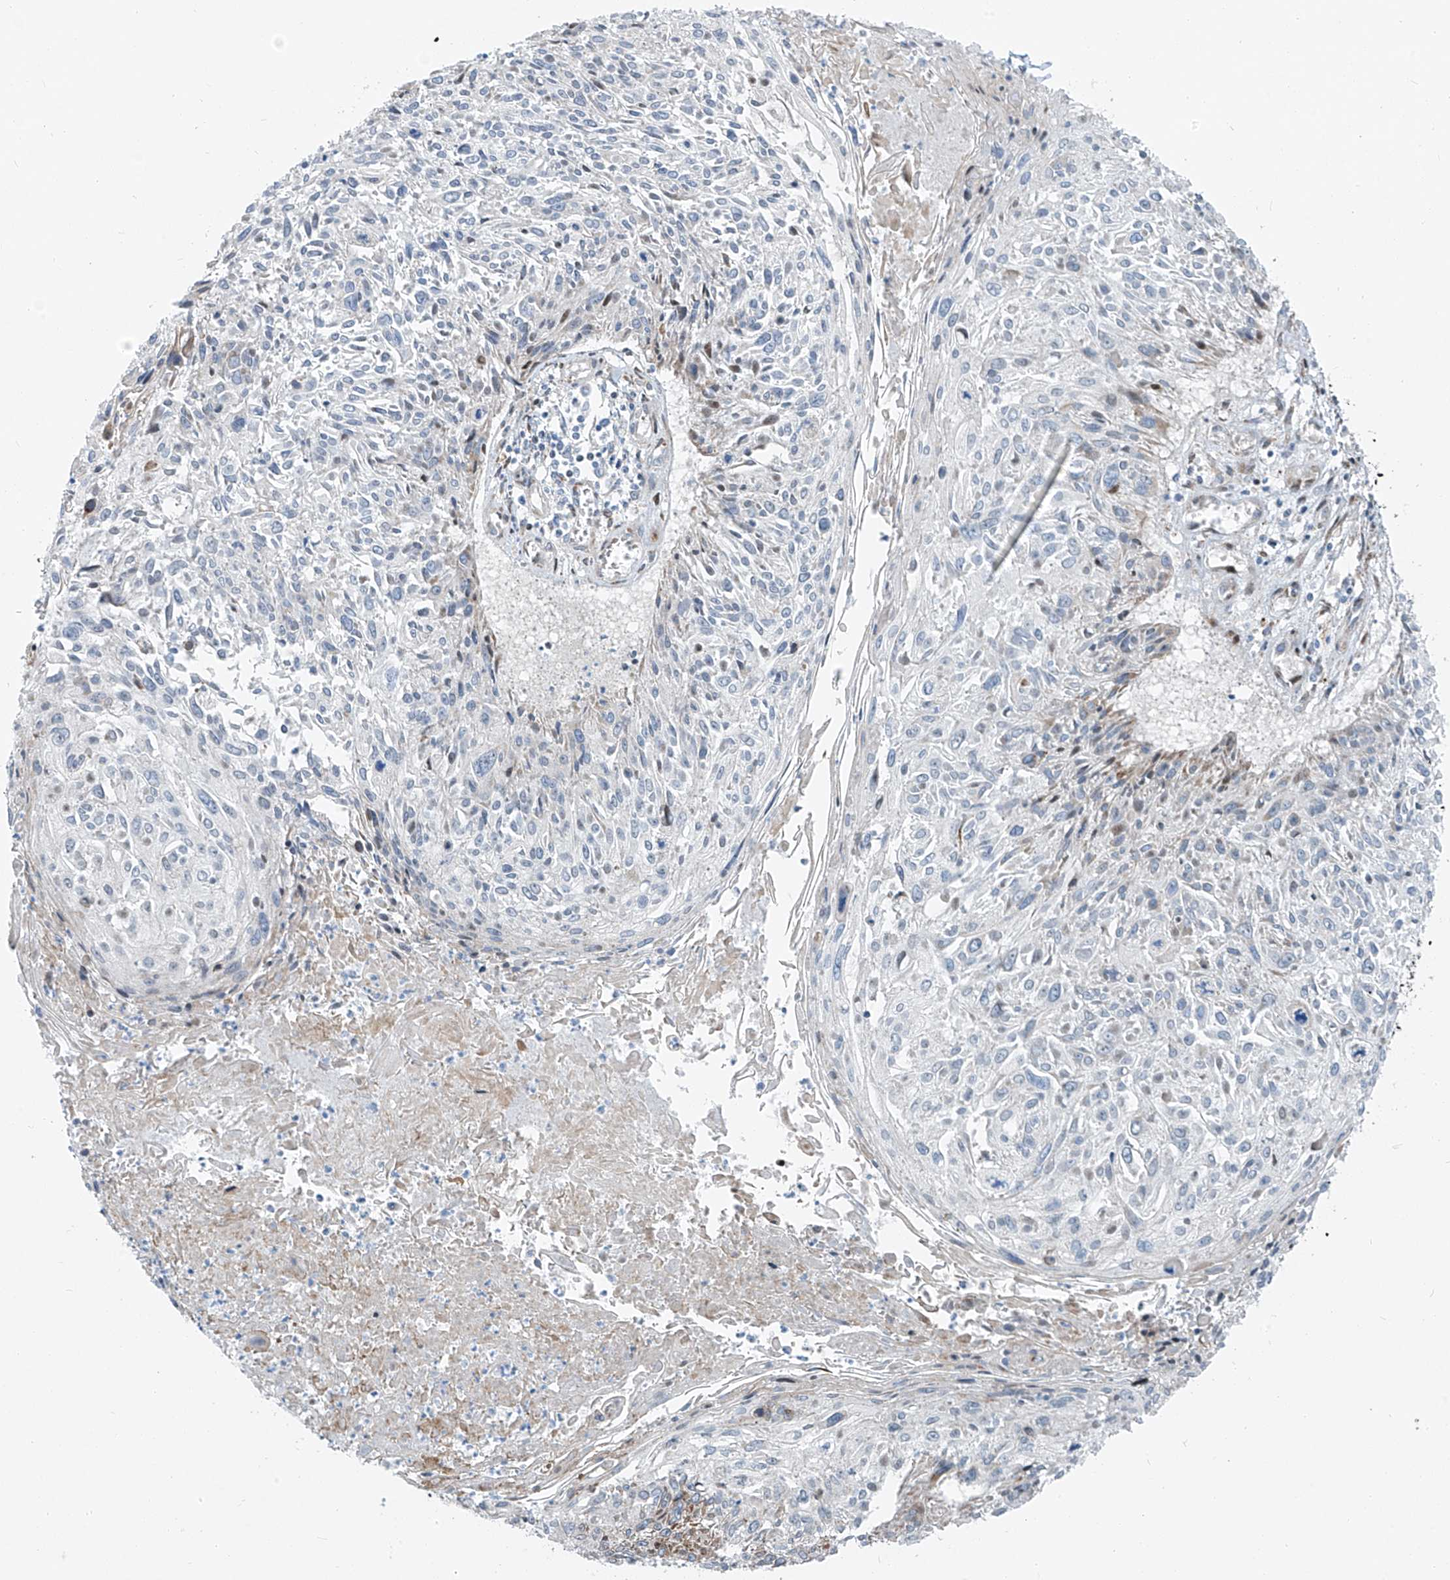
{"staining": {"intensity": "negative", "quantity": "none", "location": "none"}, "tissue": "cervical cancer", "cell_type": "Tumor cells", "image_type": "cancer", "snomed": [{"axis": "morphology", "description": "Squamous cell carcinoma, NOS"}, {"axis": "topography", "description": "Cervix"}], "caption": "An immunohistochemistry image of squamous cell carcinoma (cervical) is shown. There is no staining in tumor cells of squamous cell carcinoma (cervical).", "gene": "HIC2", "patient": {"sex": "female", "age": 51}}